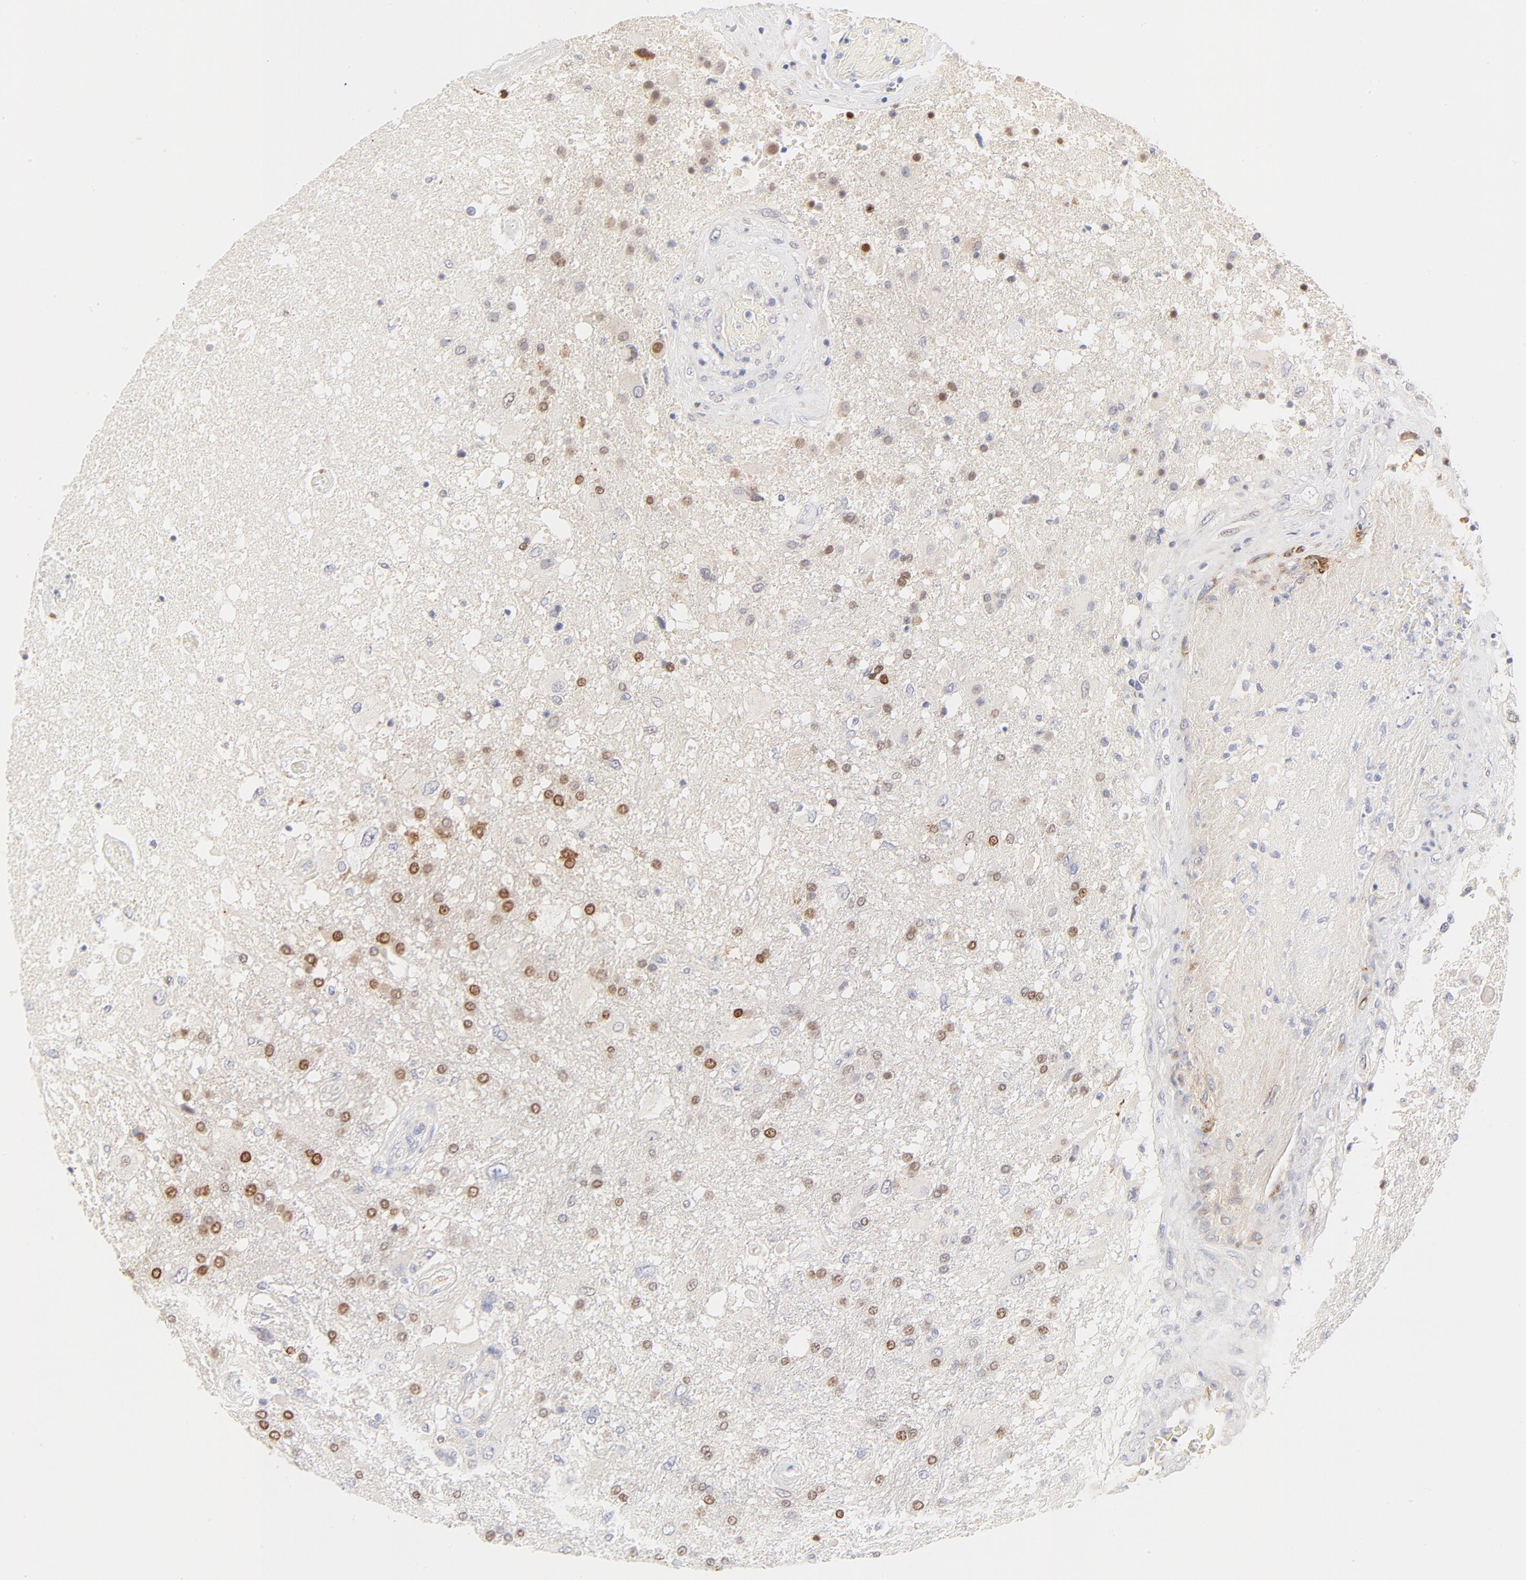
{"staining": {"intensity": "weak", "quantity": "25%-75%", "location": "cytoplasmic/membranous,nuclear"}, "tissue": "glioma", "cell_type": "Tumor cells", "image_type": "cancer", "snomed": [{"axis": "morphology", "description": "Glioma, malignant, High grade"}, {"axis": "topography", "description": "Cerebral cortex"}], "caption": "High-grade glioma (malignant) was stained to show a protein in brown. There is low levels of weak cytoplasmic/membranous and nuclear expression in about 25%-75% of tumor cells. (brown staining indicates protein expression, while blue staining denotes nuclei).", "gene": "NKX2-2", "patient": {"sex": "male", "age": 79}}